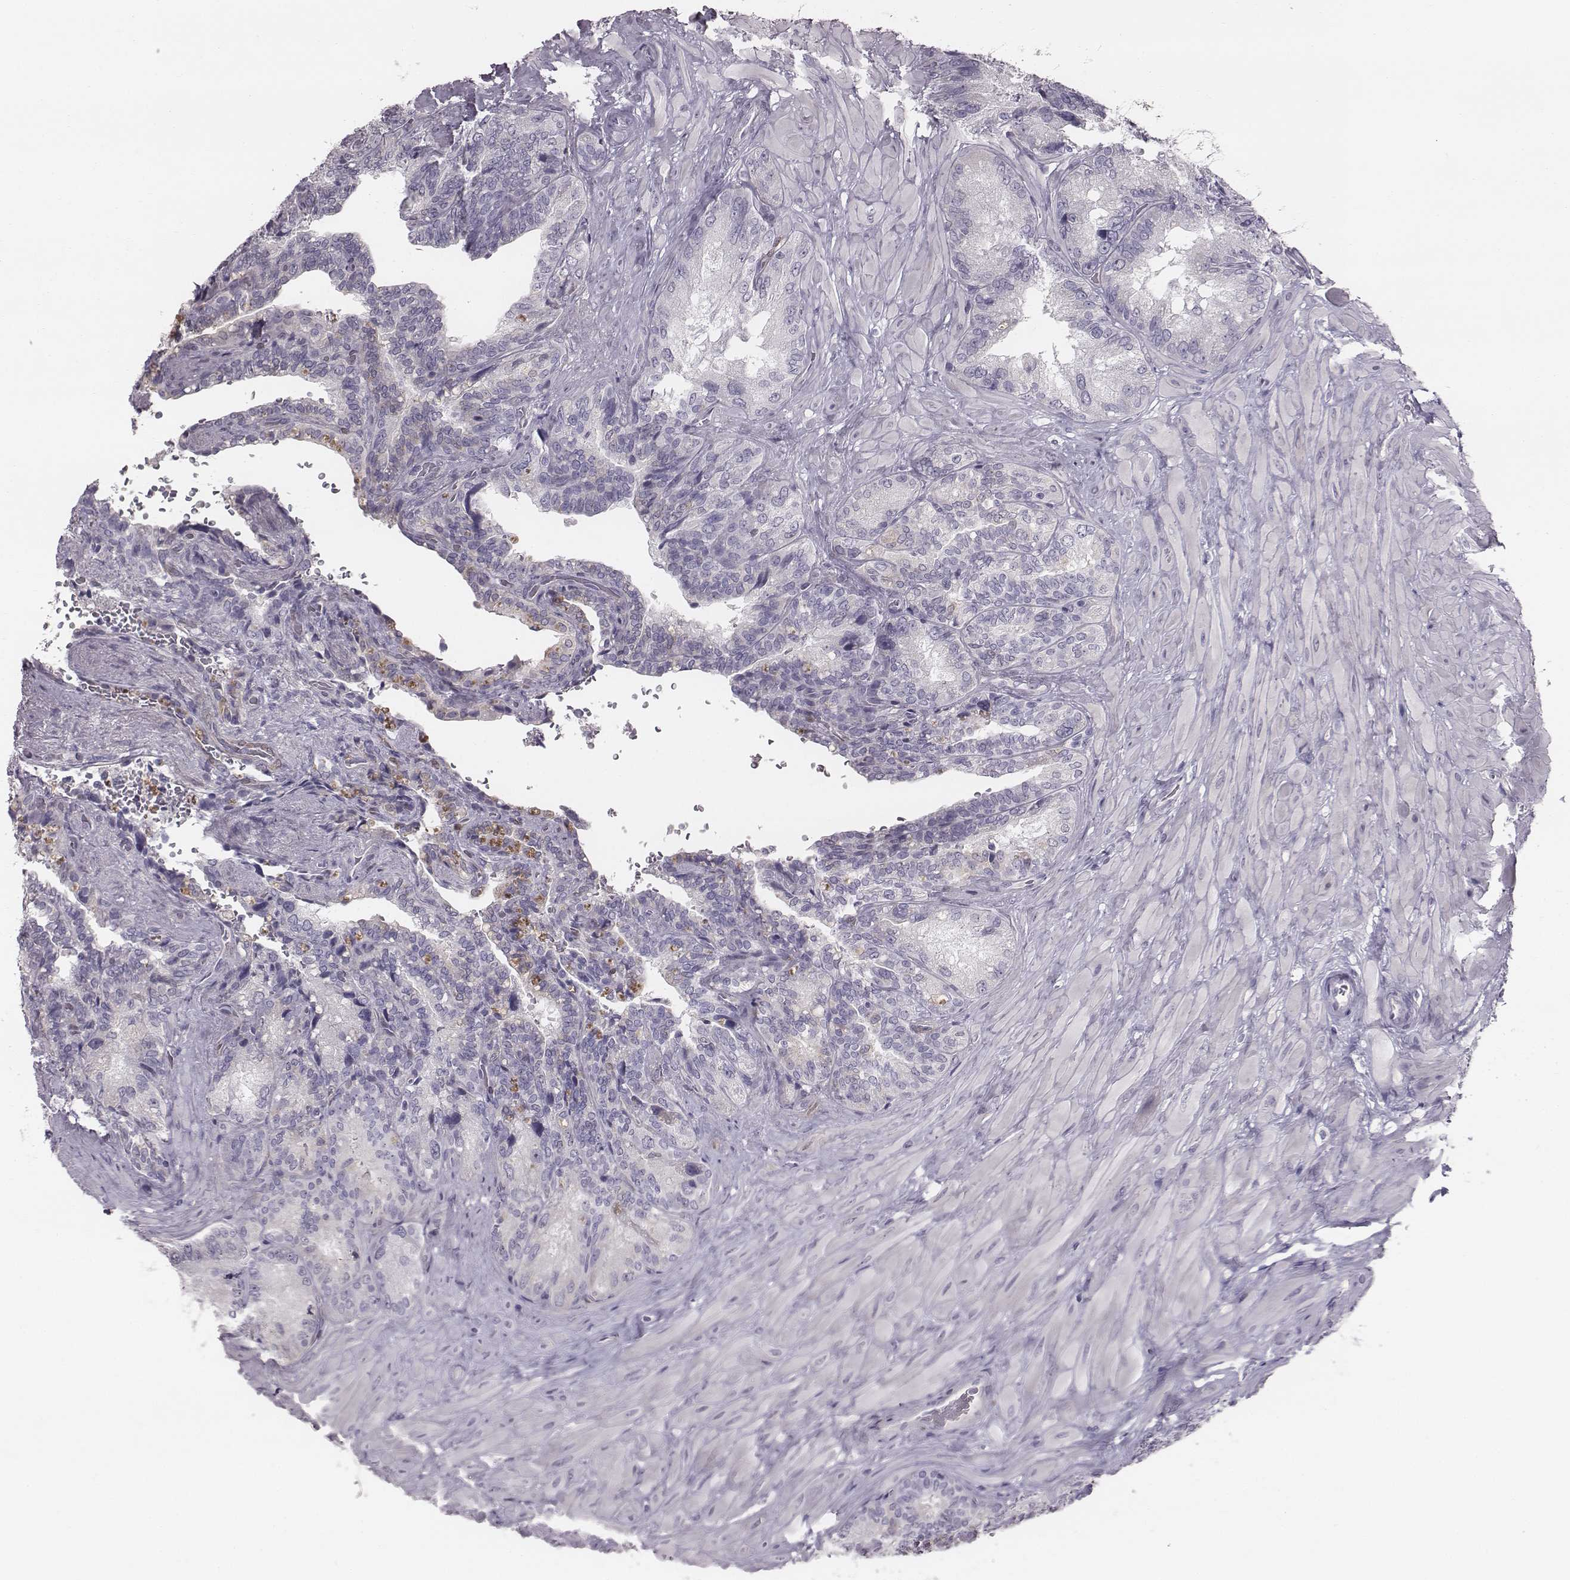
{"staining": {"intensity": "negative", "quantity": "none", "location": "none"}, "tissue": "seminal vesicle", "cell_type": "Glandular cells", "image_type": "normal", "snomed": [{"axis": "morphology", "description": "Normal tissue, NOS"}, {"axis": "topography", "description": "Seminal veicle"}], "caption": "Histopathology image shows no protein positivity in glandular cells of unremarkable seminal vesicle.", "gene": "ENSG00000284762", "patient": {"sex": "male", "age": 69}}